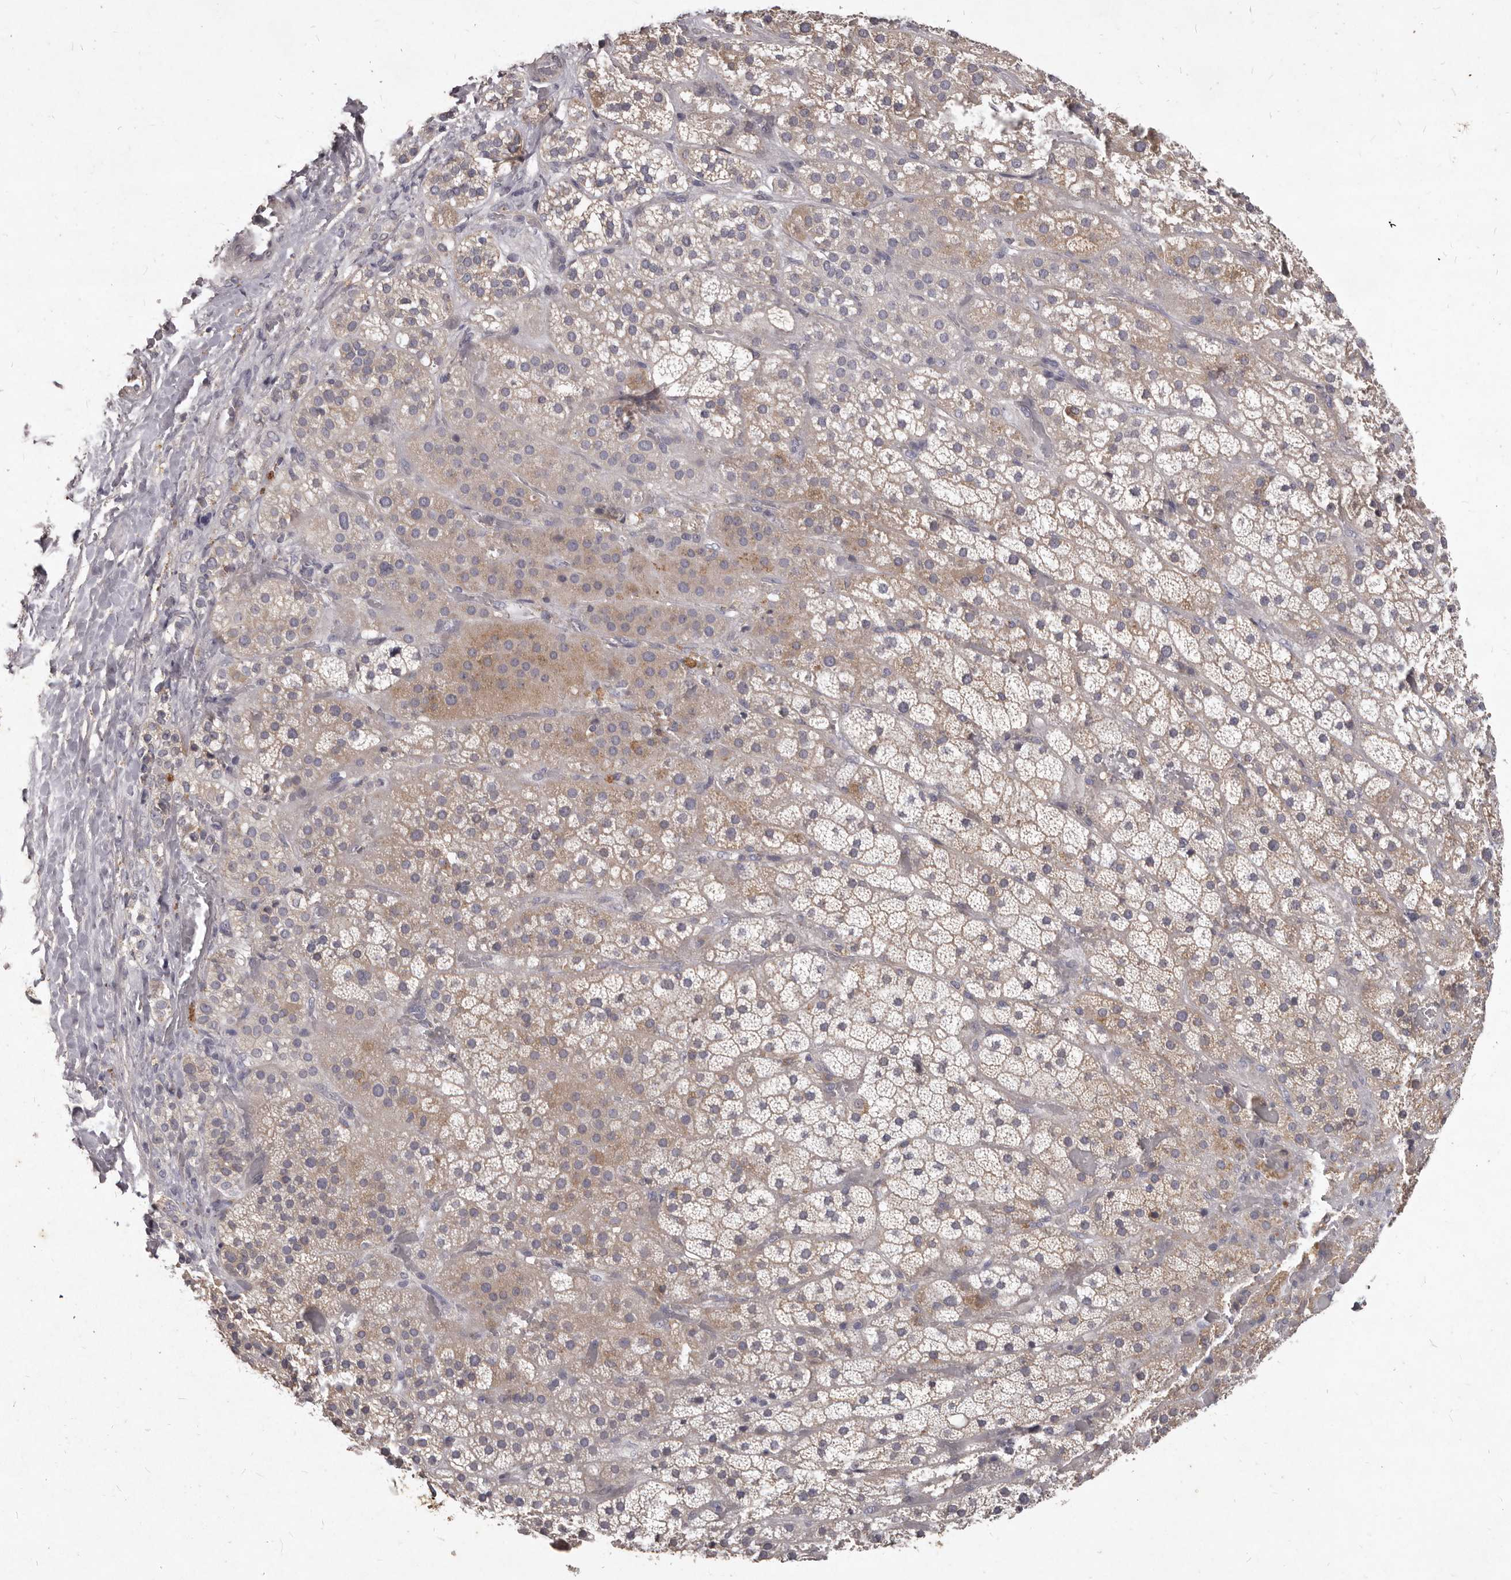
{"staining": {"intensity": "moderate", "quantity": ">75%", "location": "cytoplasmic/membranous"}, "tissue": "adrenal gland", "cell_type": "Glandular cells", "image_type": "normal", "snomed": [{"axis": "morphology", "description": "Normal tissue, NOS"}, {"axis": "topography", "description": "Adrenal gland"}], "caption": "A brown stain labels moderate cytoplasmic/membranous positivity of a protein in glandular cells of normal human adrenal gland.", "gene": "GPRC5C", "patient": {"sex": "male", "age": 57}}